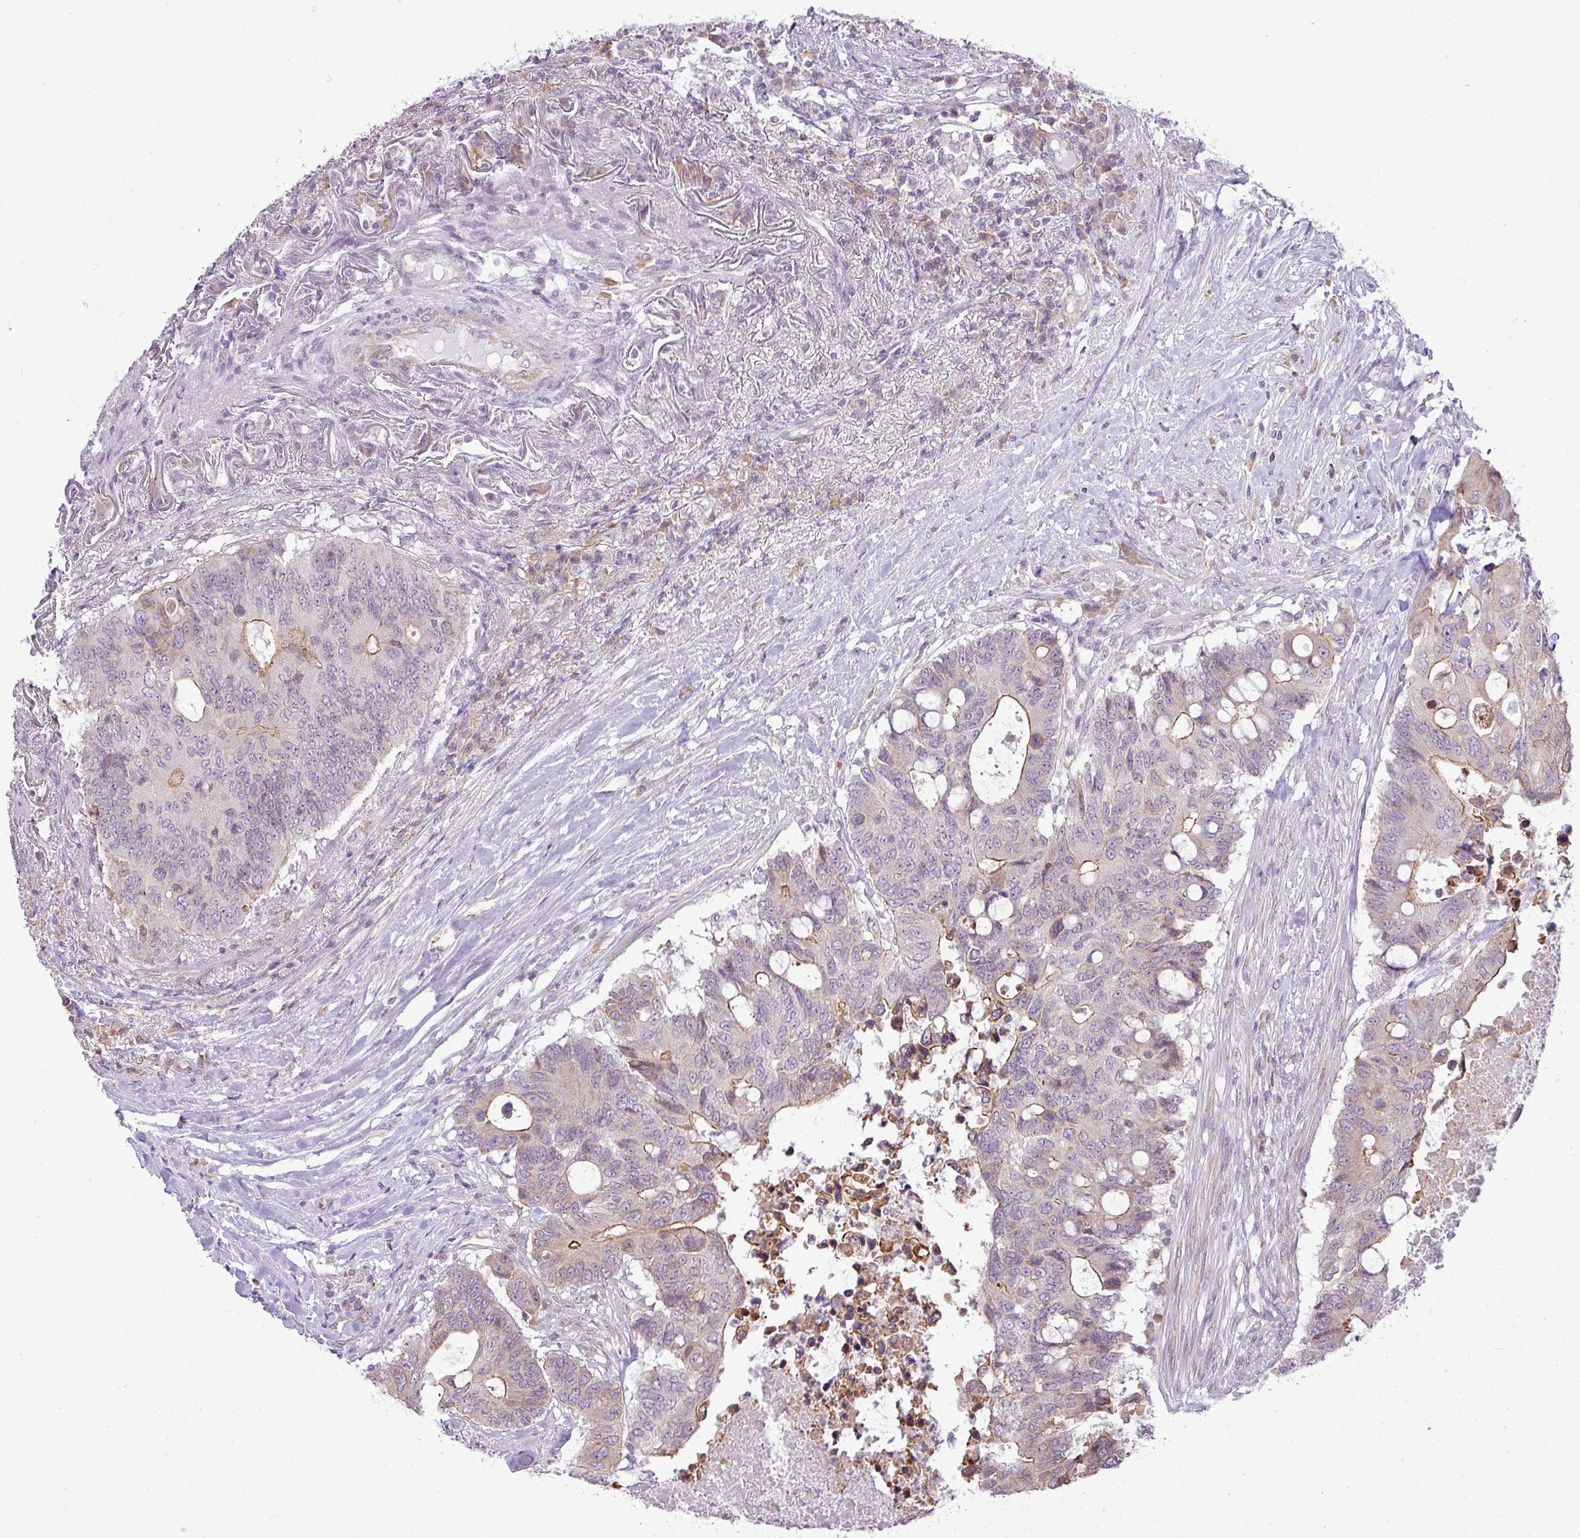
{"staining": {"intensity": "moderate", "quantity": "<25%", "location": "cytoplasmic/membranous"}, "tissue": "colorectal cancer", "cell_type": "Tumor cells", "image_type": "cancer", "snomed": [{"axis": "morphology", "description": "Adenocarcinoma, NOS"}, {"axis": "topography", "description": "Colon"}], "caption": "A brown stain labels moderate cytoplasmic/membranous positivity of a protein in human adenocarcinoma (colorectal) tumor cells. The staining is performed using DAB brown chromogen to label protein expression. The nuclei are counter-stained blue using hematoxylin.", "gene": "COX18", "patient": {"sex": "male", "age": 71}}